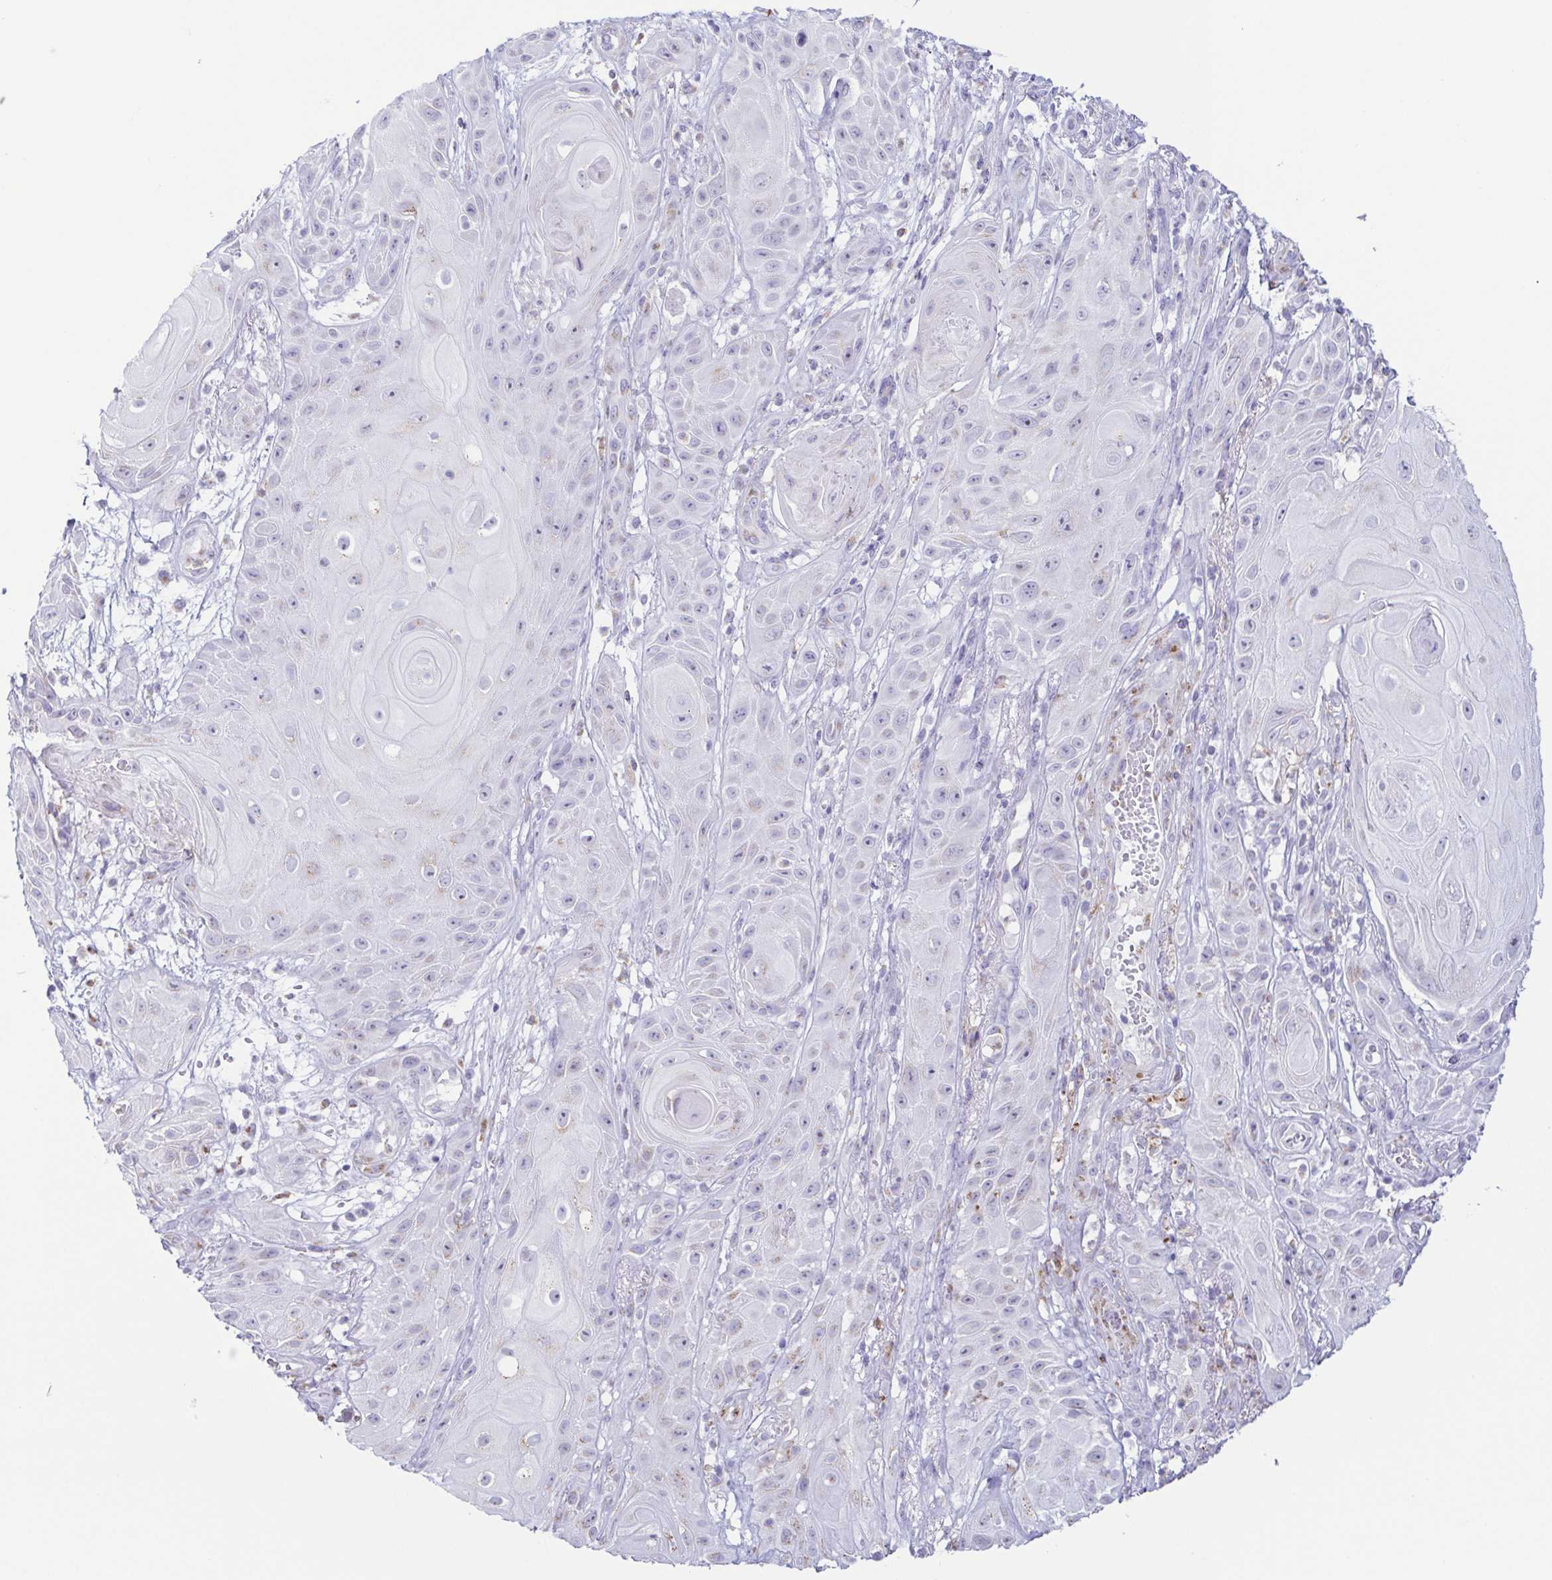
{"staining": {"intensity": "negative", "quantity": "none", "location": "none"}, "tissue": "skin cancer", "cell_type": "Tumor cells", "image_type": "cancer", "snomed": [{"axis": "morphology", "description": "Squamous cell carcinoma, NOS"}, {"axis": "topography", "description": "Skin"}], "caption": "Tumor cells show no significant protein expression in skin squamous cell carcinoma.", "gene": "AZU1", "patient": {"sex": "male", "age": 62}}